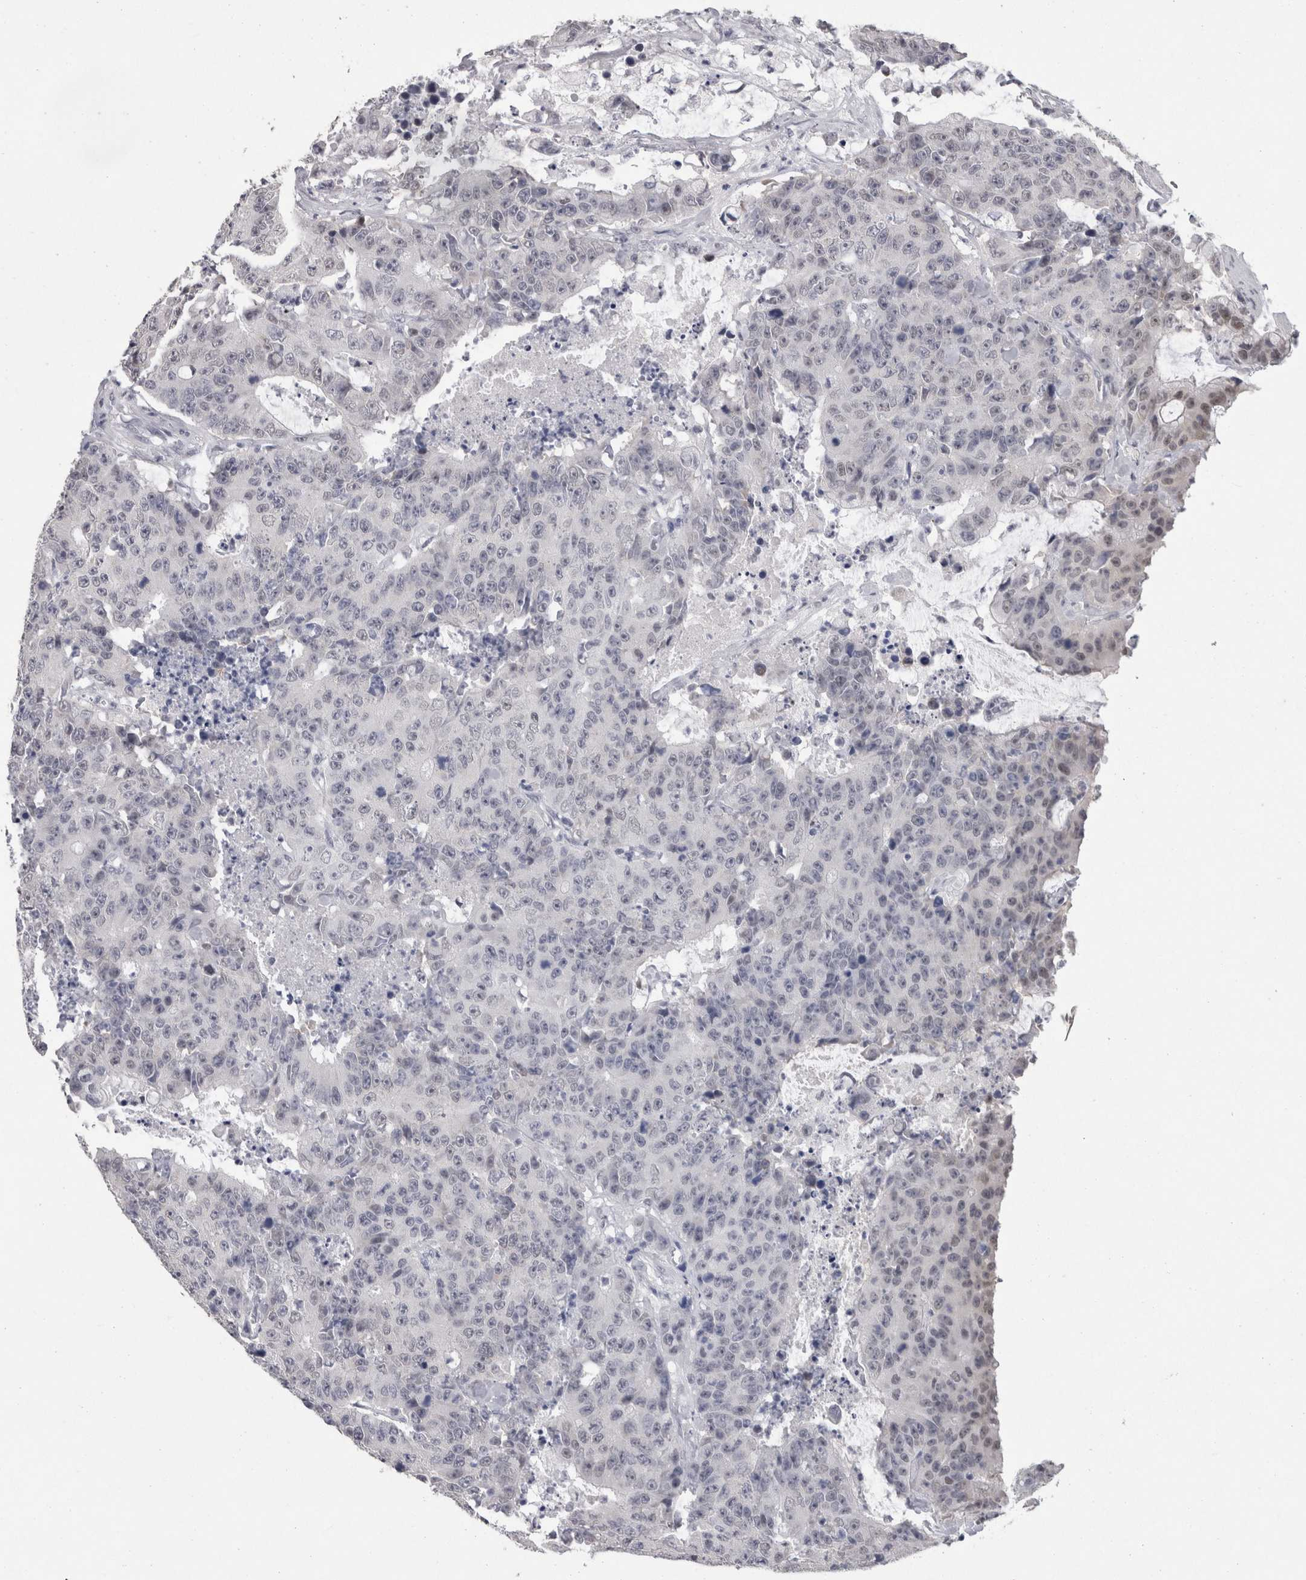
{"staining": {"intensity": "weak", "quantity": "25%-75%", "location": "nuclear"}, "tissue": "colorectal cancer", "cell_type": "Tumor cells", "image_type": "cancer", "snomed": [{"axis": "morphology", "description": "Adenocarcinoma, NOS"}, {"axis": "topography", "description": "Colon"}], "caption": "Protein positivity by IHC displays weak nuclear expression in about 25%-75% of tumor cells in colorectal adenocarcinoma.", "gene": "DDX17", "patient": {"sex": "female", "age": 86}}